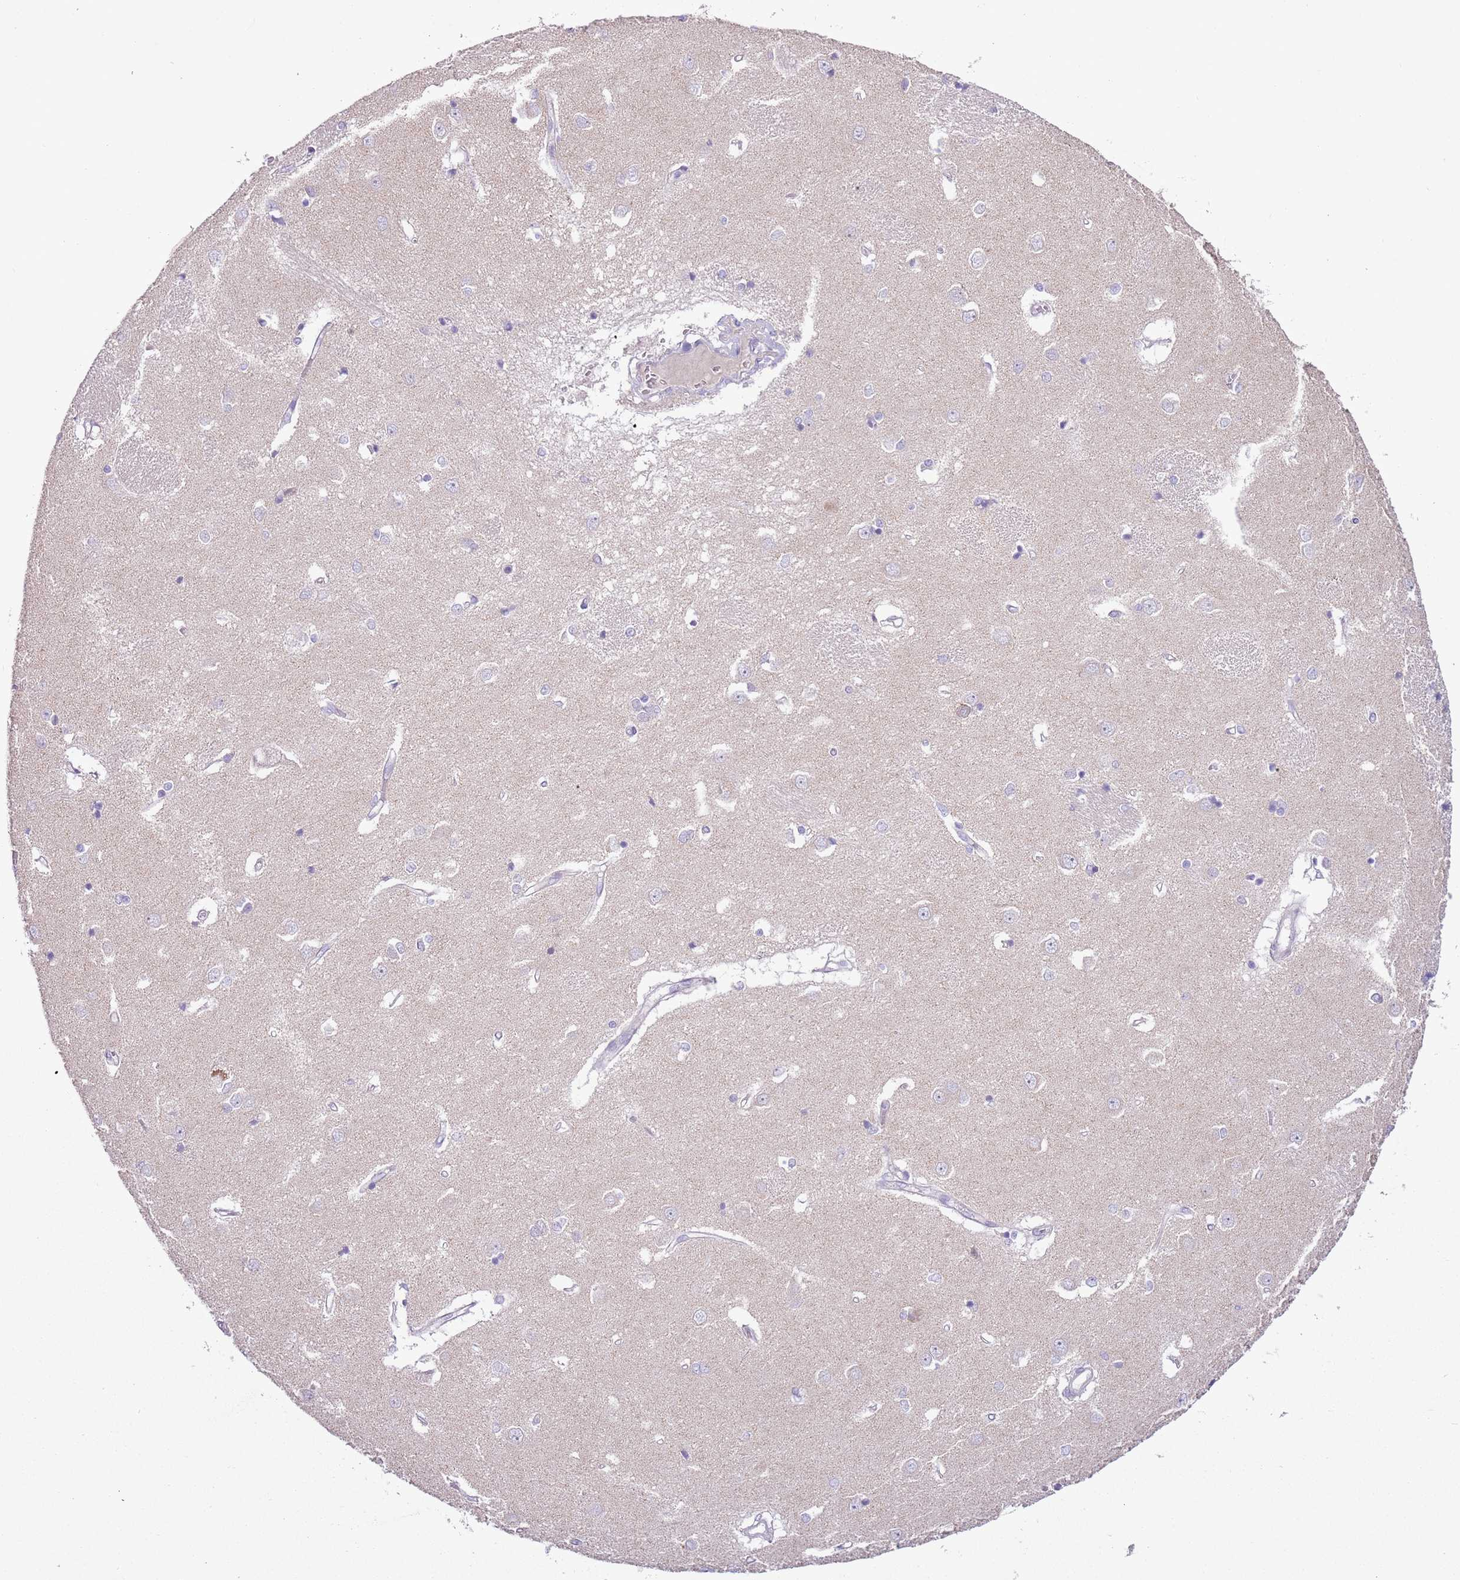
{"staining": {"intensity": "negative", "quantity": "none", "location": "none"}, "tissue": "caudate", "cell_type": "Glial cells", "image_type": "normal", "snomed": [{"axis": "morphology", "description": "Normal tissue, NOS"}, {"axis": "topography", "description": "Lateral ventricle wall"}], "caption": "Micrograph shows no protein positivity in glial cells of benign caudate.", "gene": "ZNF697", "patient": {"sex": "male", "age": 37}}